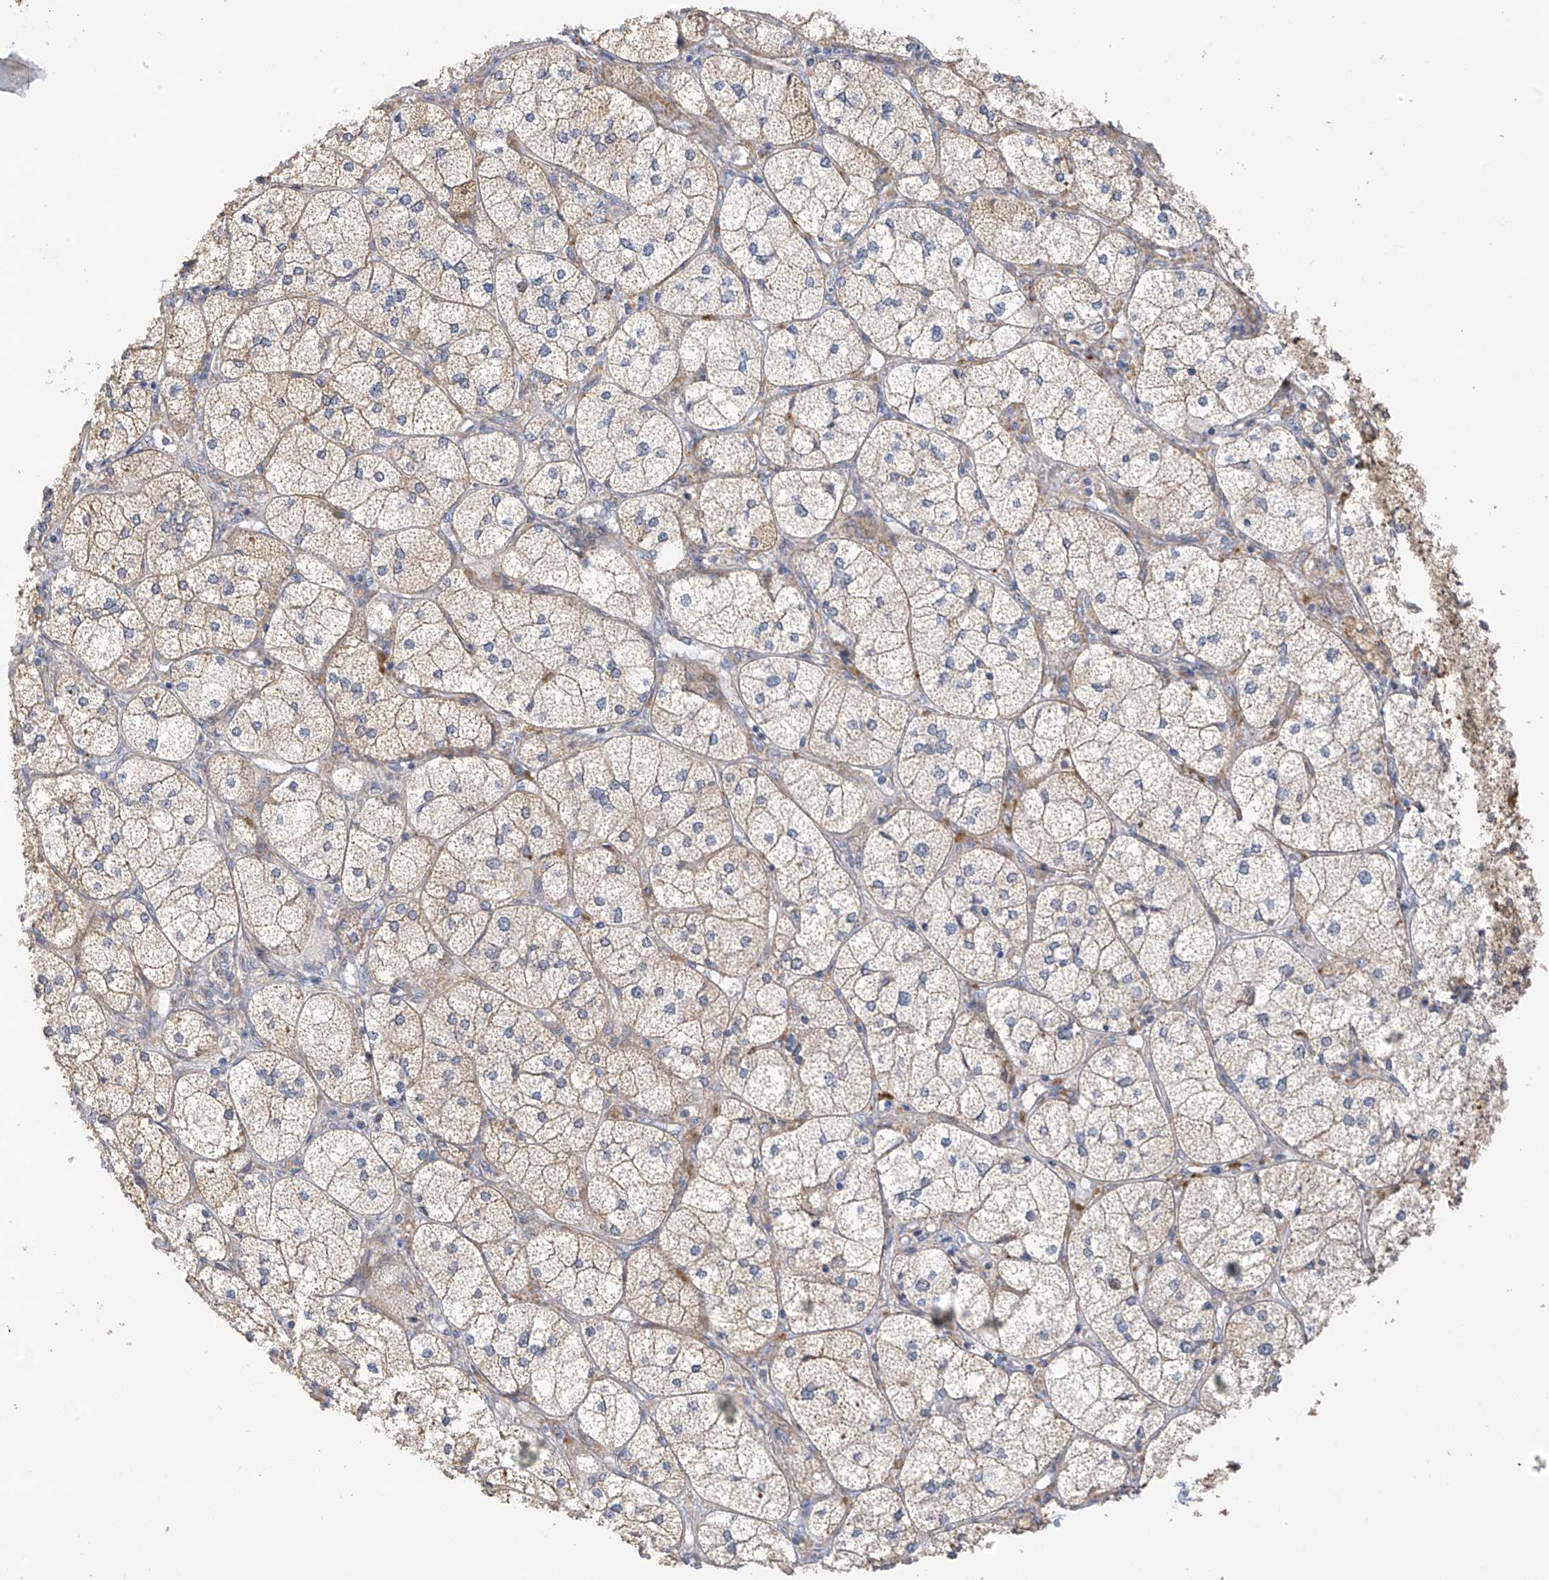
{"staining": {"intensity": "moderate", "quantity": ">75%", "location": "cytoplasmic/membranous"}, "tissue": "adrenal gland", "cell_type": "Glandular cells", "image_type": "normal", "snomed": [{"axis": "morphology", "description": "Normal tissue, NOS"}, {"axis": "topography", "description": "Adrenal gland"}], "caption": "Immunohistochemical staining of benign human adrenal gland displays >75% levels of moderate cytoplasmic/membranous protein positivity in about >75% of glandular cells.", "gene": "ZNF641", "patient": {"sex": "female", "age": 61}}